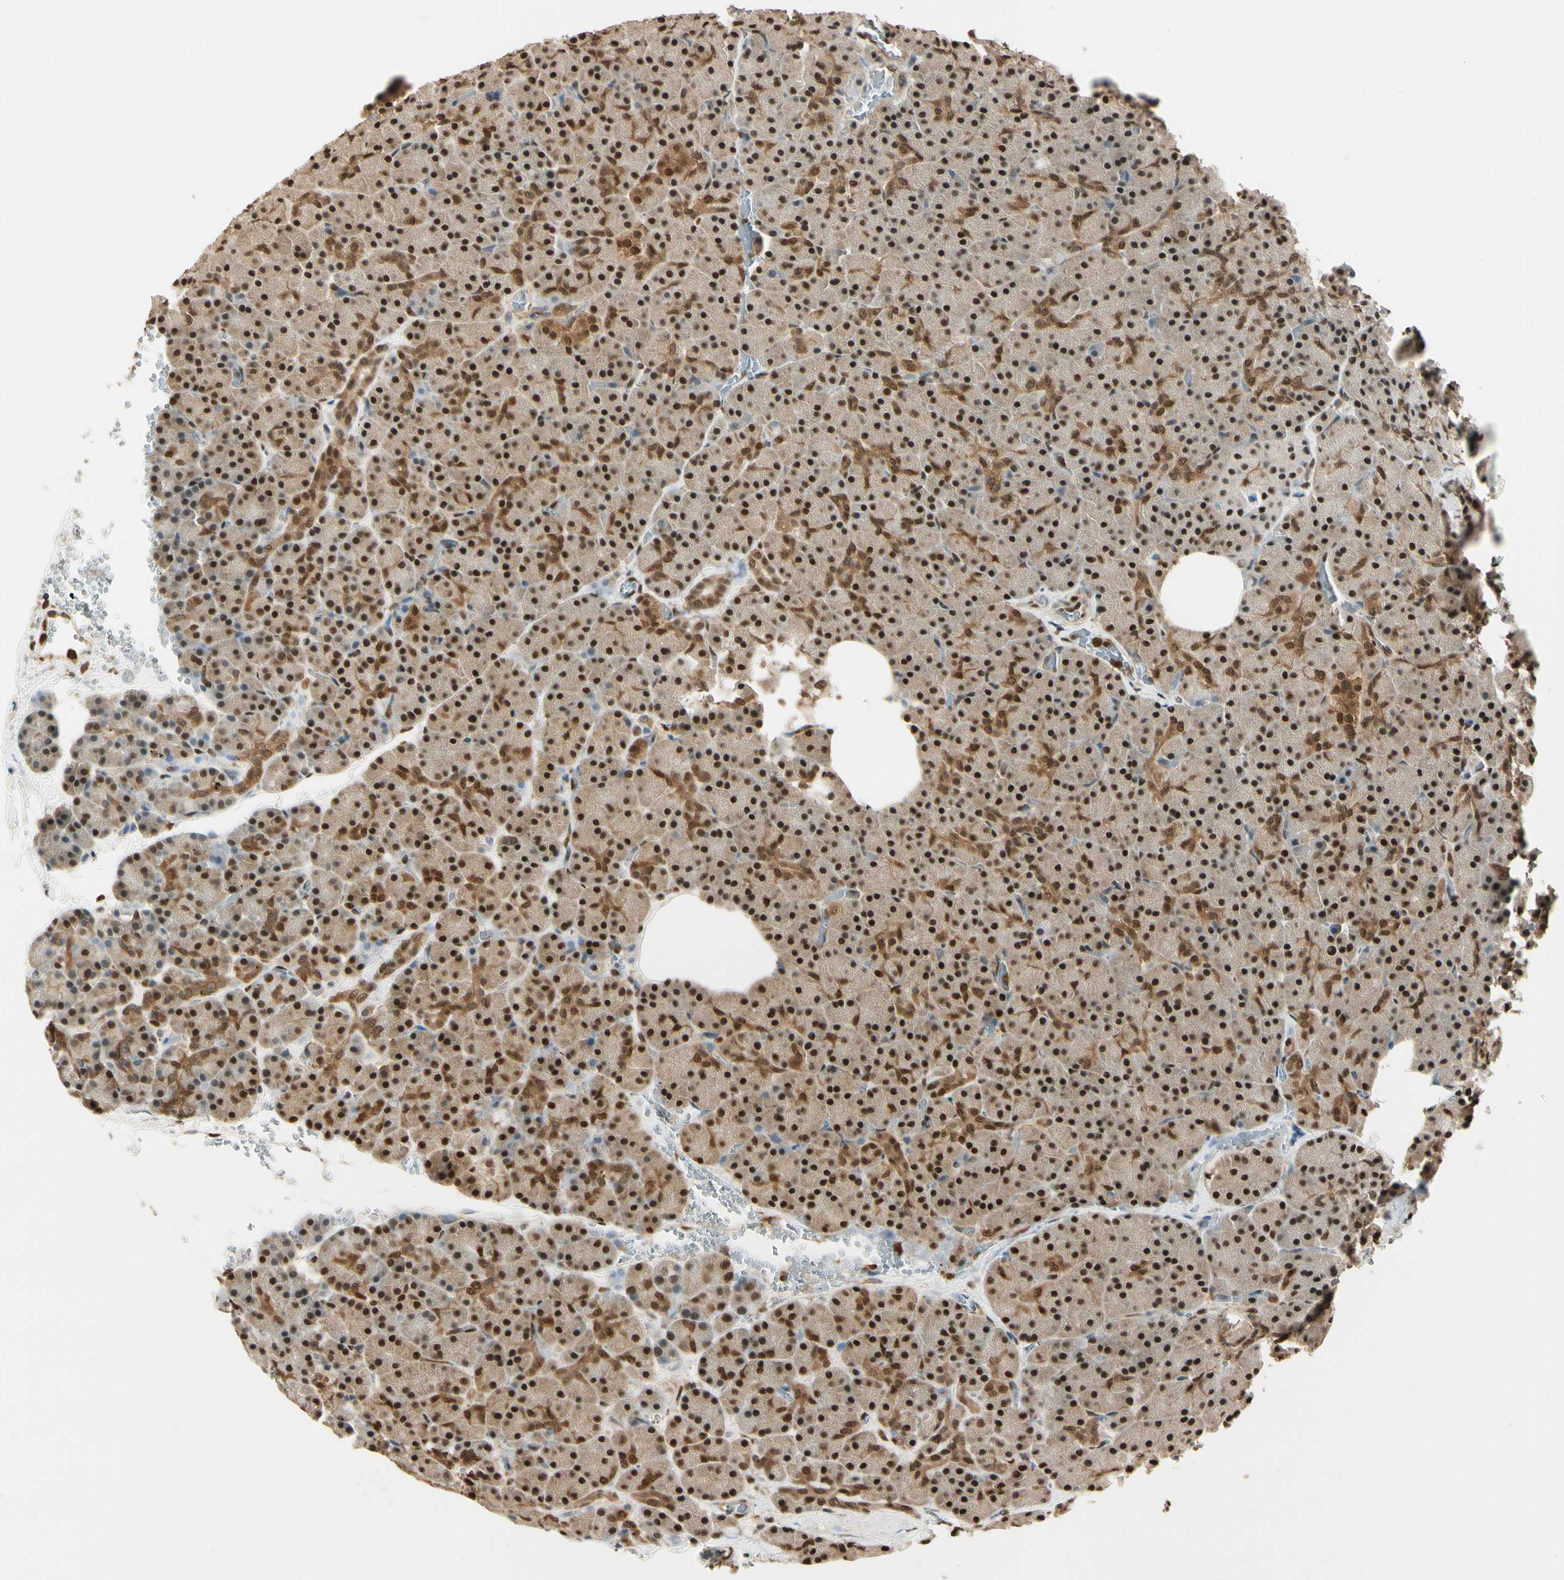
{"staining": {"intensity": "strong", "quantity": ">75%", "location": "cytoplasmic/membranous,nuclear"}, "tissue": "pancreas", "cell_type": "Exocrine glandular cells", "image_type": "normal", "snomed": [{"axis": "morphology", "description": "Normal tissue, NOS"}, {"axis": "topography", "description": "Pancreas"}], "caption": "Brown immunohistochemical staining in normal human pancreas exhibits strong cytoplasmic/membranous,nuclear staining in about >75% of exocrine glandular cells.", "gene": "PNCK", "patient": {"sex": "female", "age": 35}}